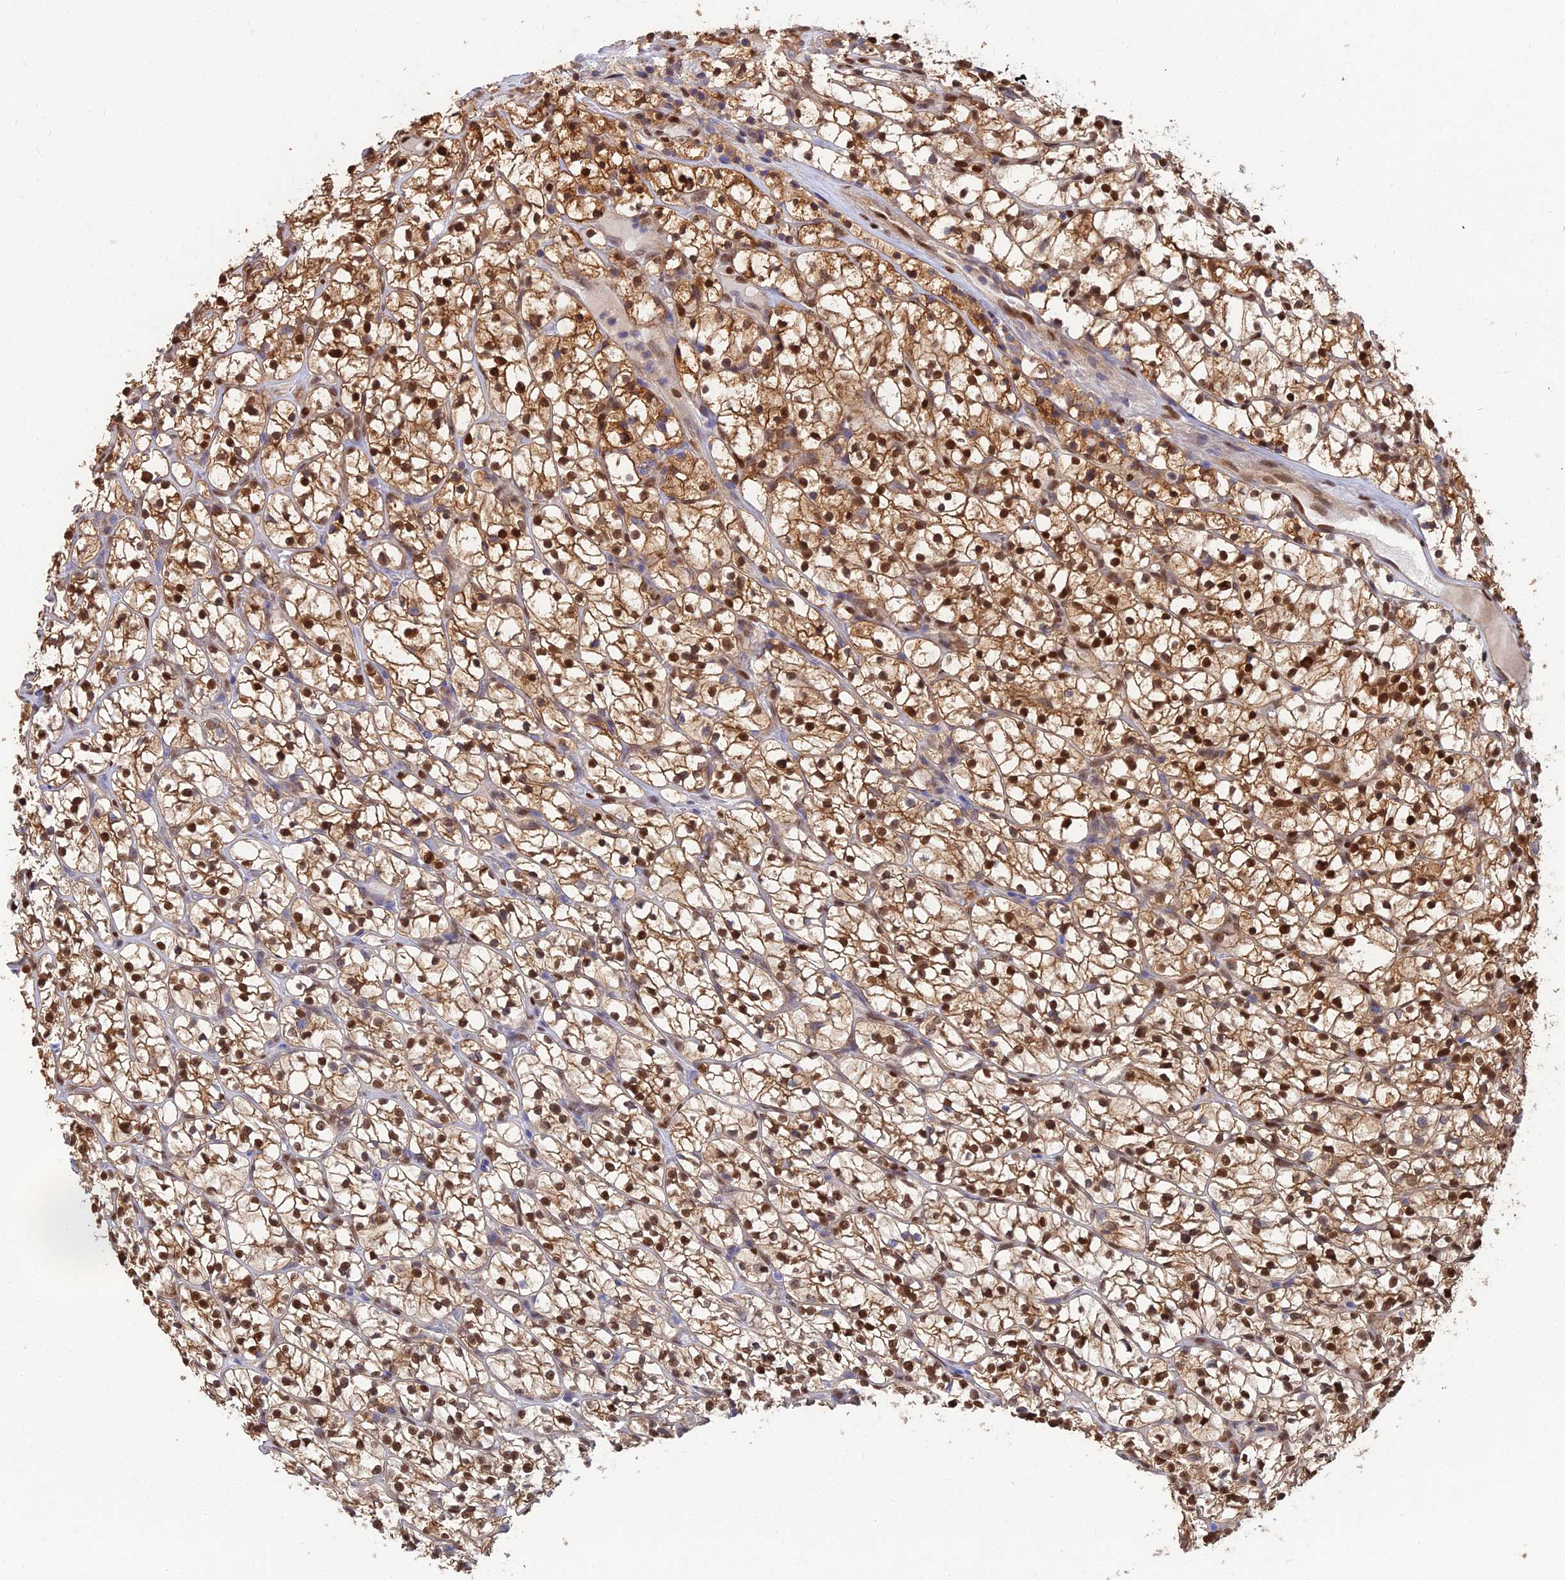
{"staining": {"intensity": "strong", "quantity": ">75%", "location": "cytoplasmic/membranous,nuclear"}, "tissue": "renal cancer", "cell_type": "Tumor cells", "image_type": "cancer", "snomed": [{"axis": "morphology", "description": "Adenocarcinoma, NOS"}, {"axis": "topography", "description": "Kidney"}], "caption": "This is a micrograph of IHC staining of adenocarcinoma (renal), which shows strong staining in the cytoplasmic/membranous and nuclear of tumor cells.", "gene": "DNPEP", "patient": {"sex": "female", "age": 64}}